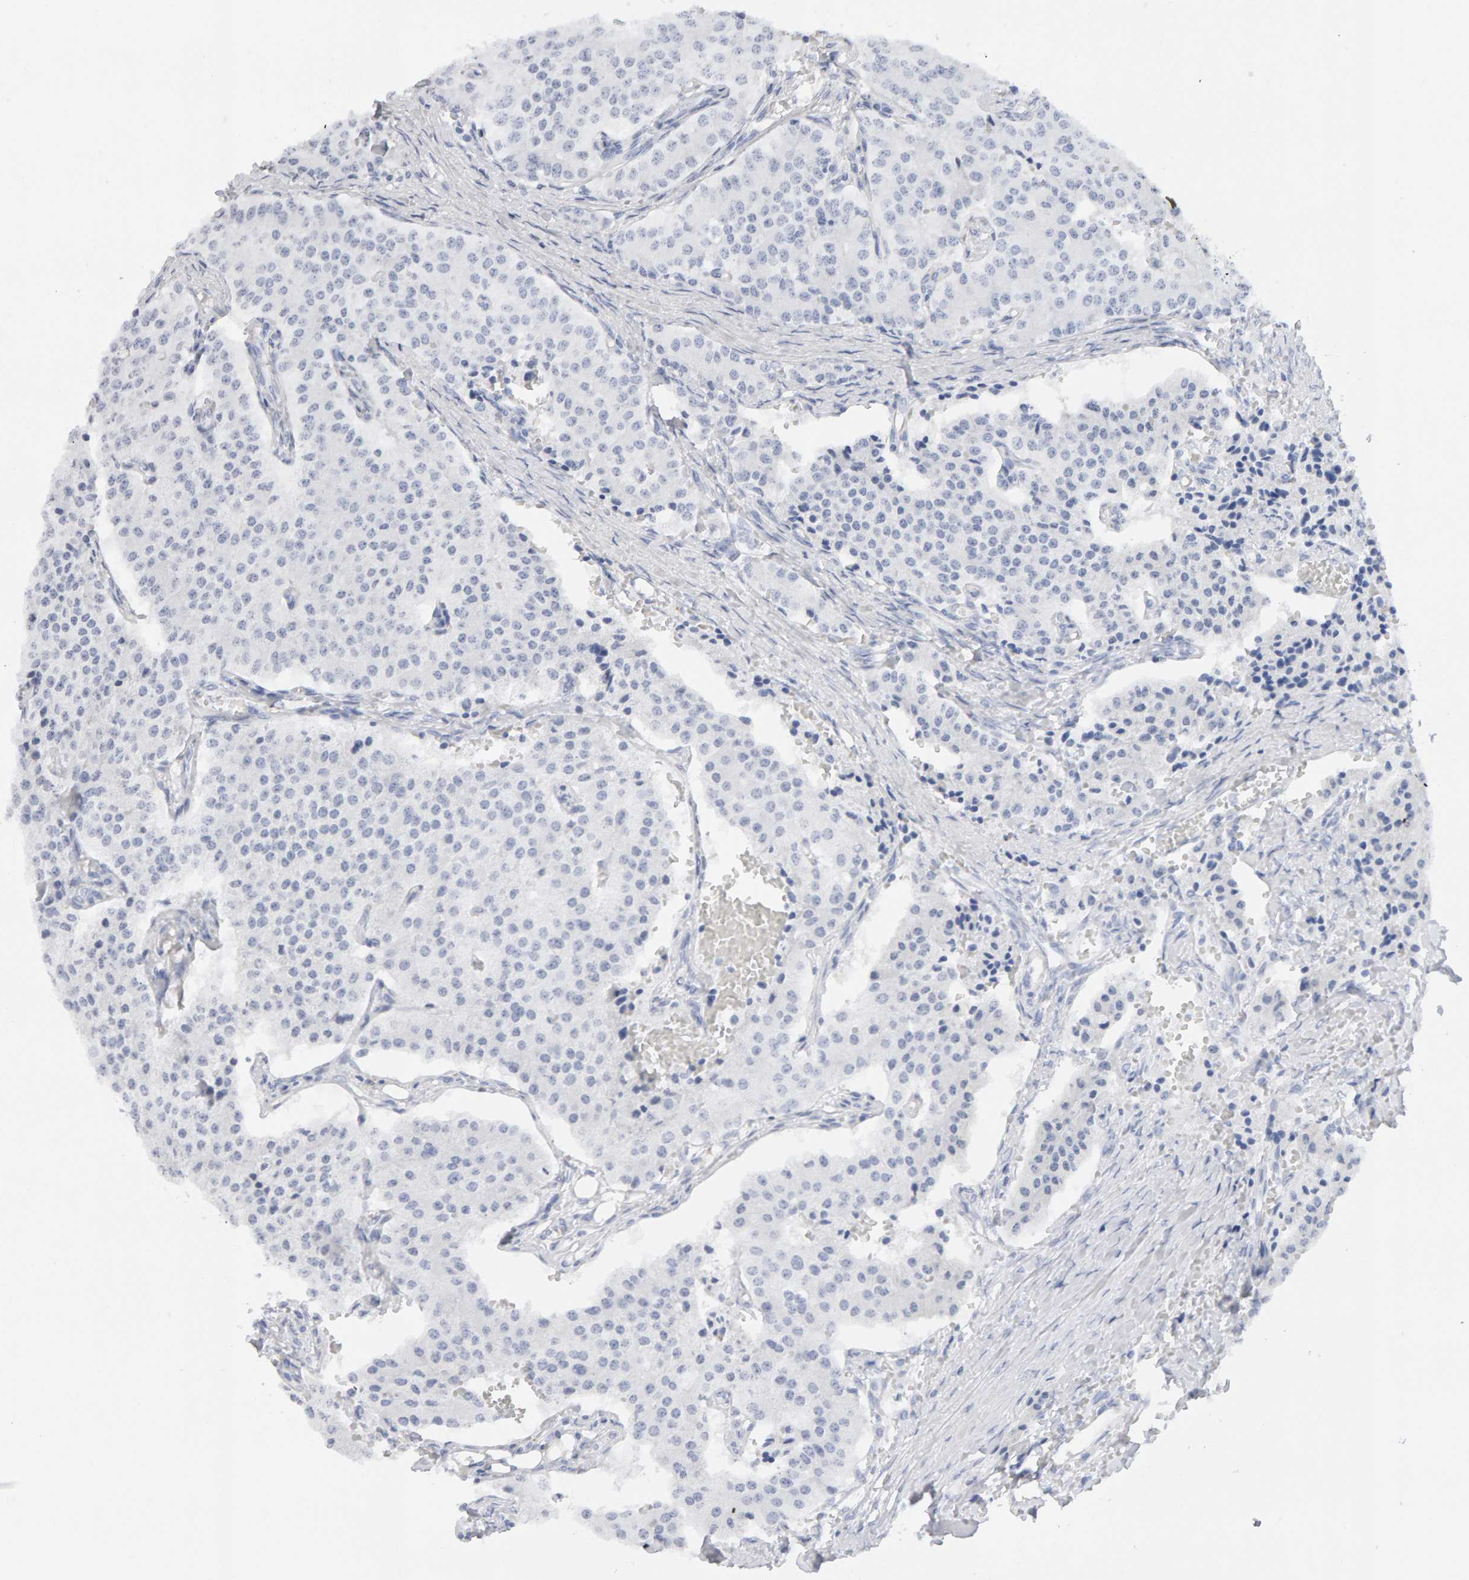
{"staining": {"intensity": "negative", "quantity": "none", "location": "none"}, "tissue": "carcinoid", "cell_type": "Tumor cells", "image_type": "cancer", "snomed": [{"axis": "morphology", "description": "Carcinoid, malignant, NOS"}, {"axis": "topography", "description": "Colon"}], "caption": "Immunohistochemical staining of human malignant carcinoid demonstrates no significant positivity in tumor cells.", "gene": "METRNL", "patient": {"sex": "female", "age": 52}}